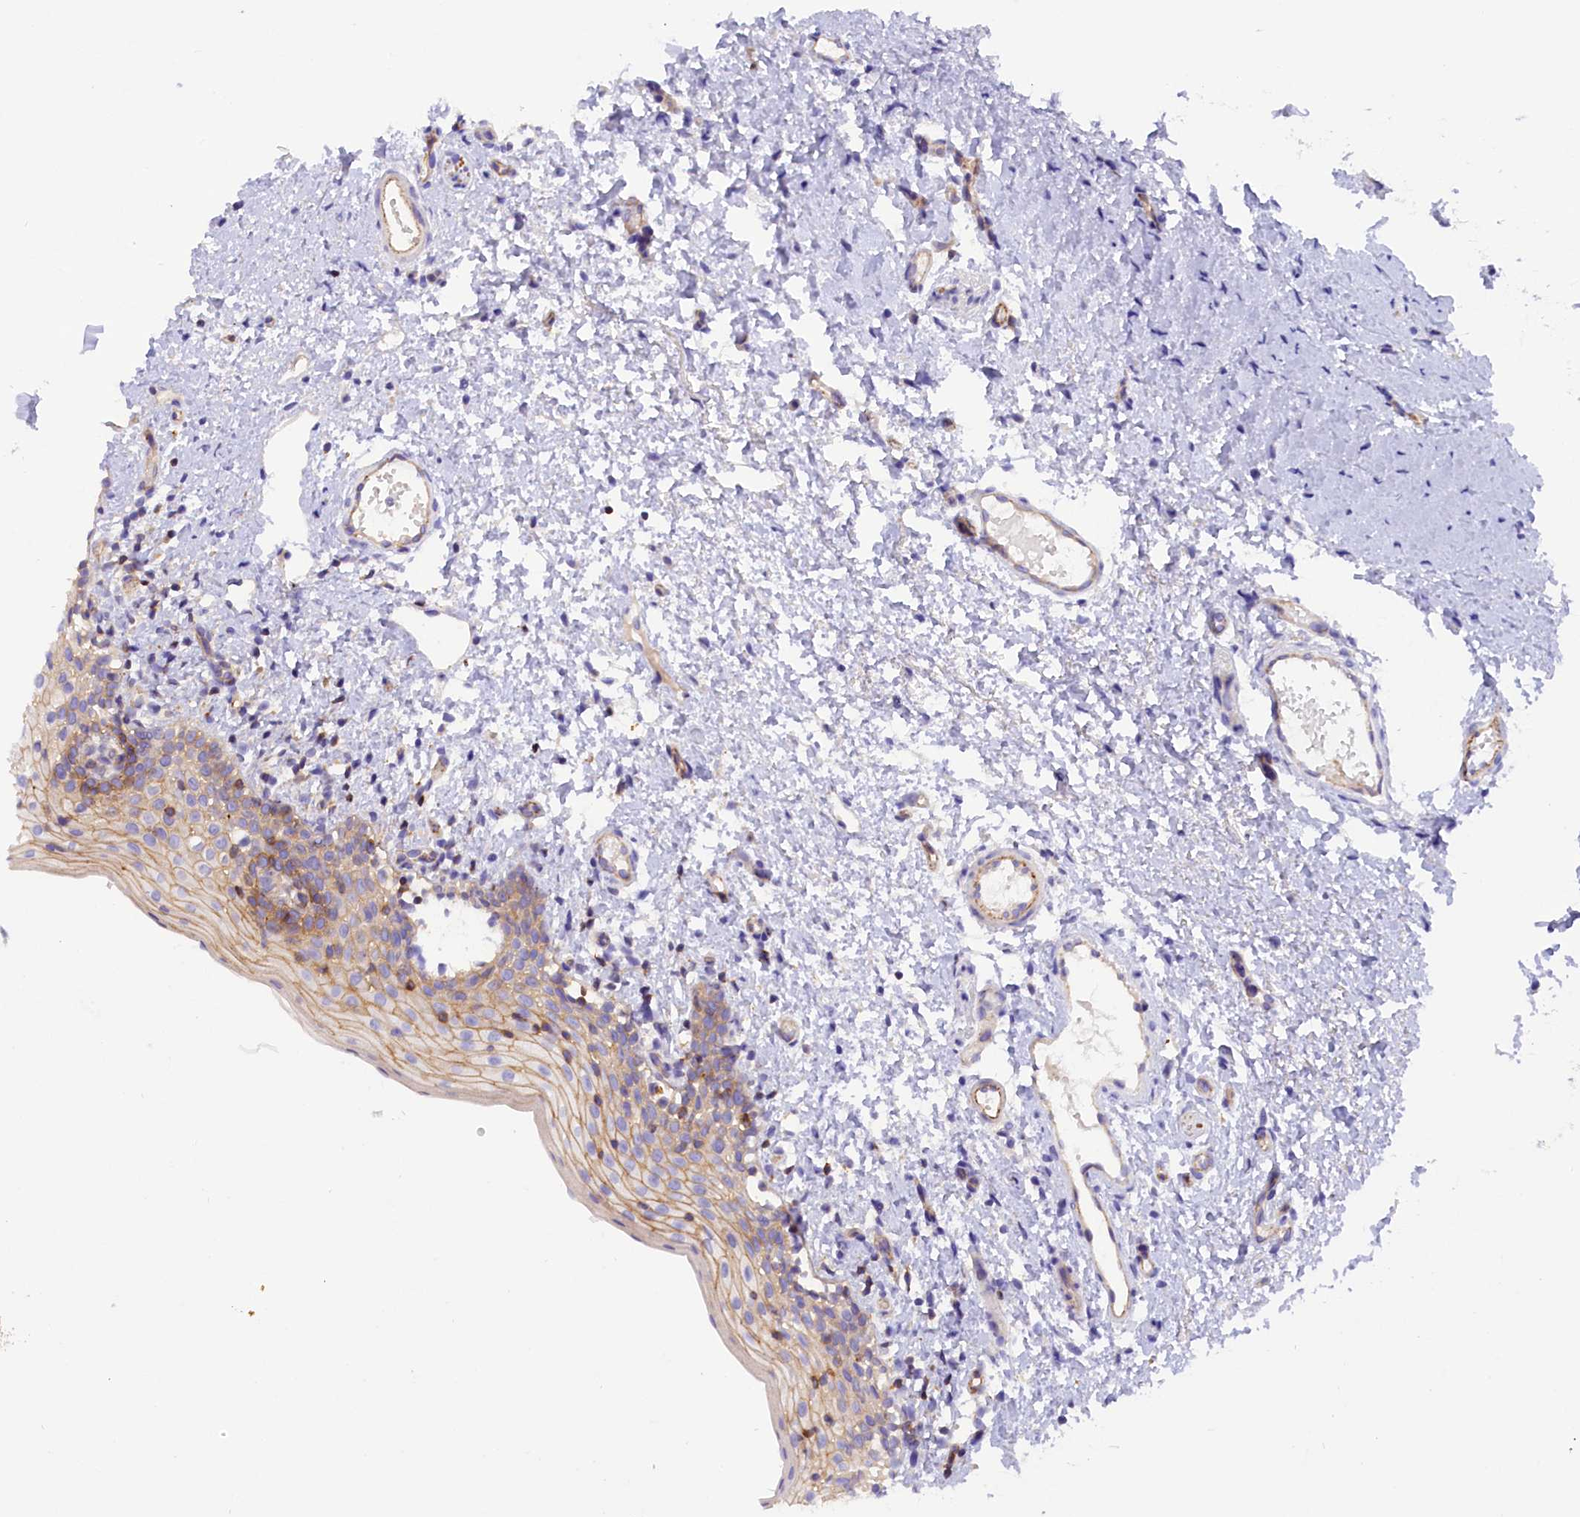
{"staining": {"intensity": "moderate", "quantity": "<25%", "location": "cytoplasmic/membranous"}, "tissue": "oral mucosa", "cell_type": "Squamous epithelial cells", "image_type": "normal", "snomed": [{"axis": "morphology", "description": "Normal tissue, NOS"}, {"axis": "topography", "description": "Oral tissue"}], "caption": "Protein staining shows moderate cytoplasmic/membranous positivity in about <25% of squamous epithelial cells in benign oral mucosa. The staining was performed using DAB, with brown indicating positive protein expression. Nuclei are stained blue with hematoxylin.", "gene": "FAM193A", "patient": {"sex": "female", "age": 13}}